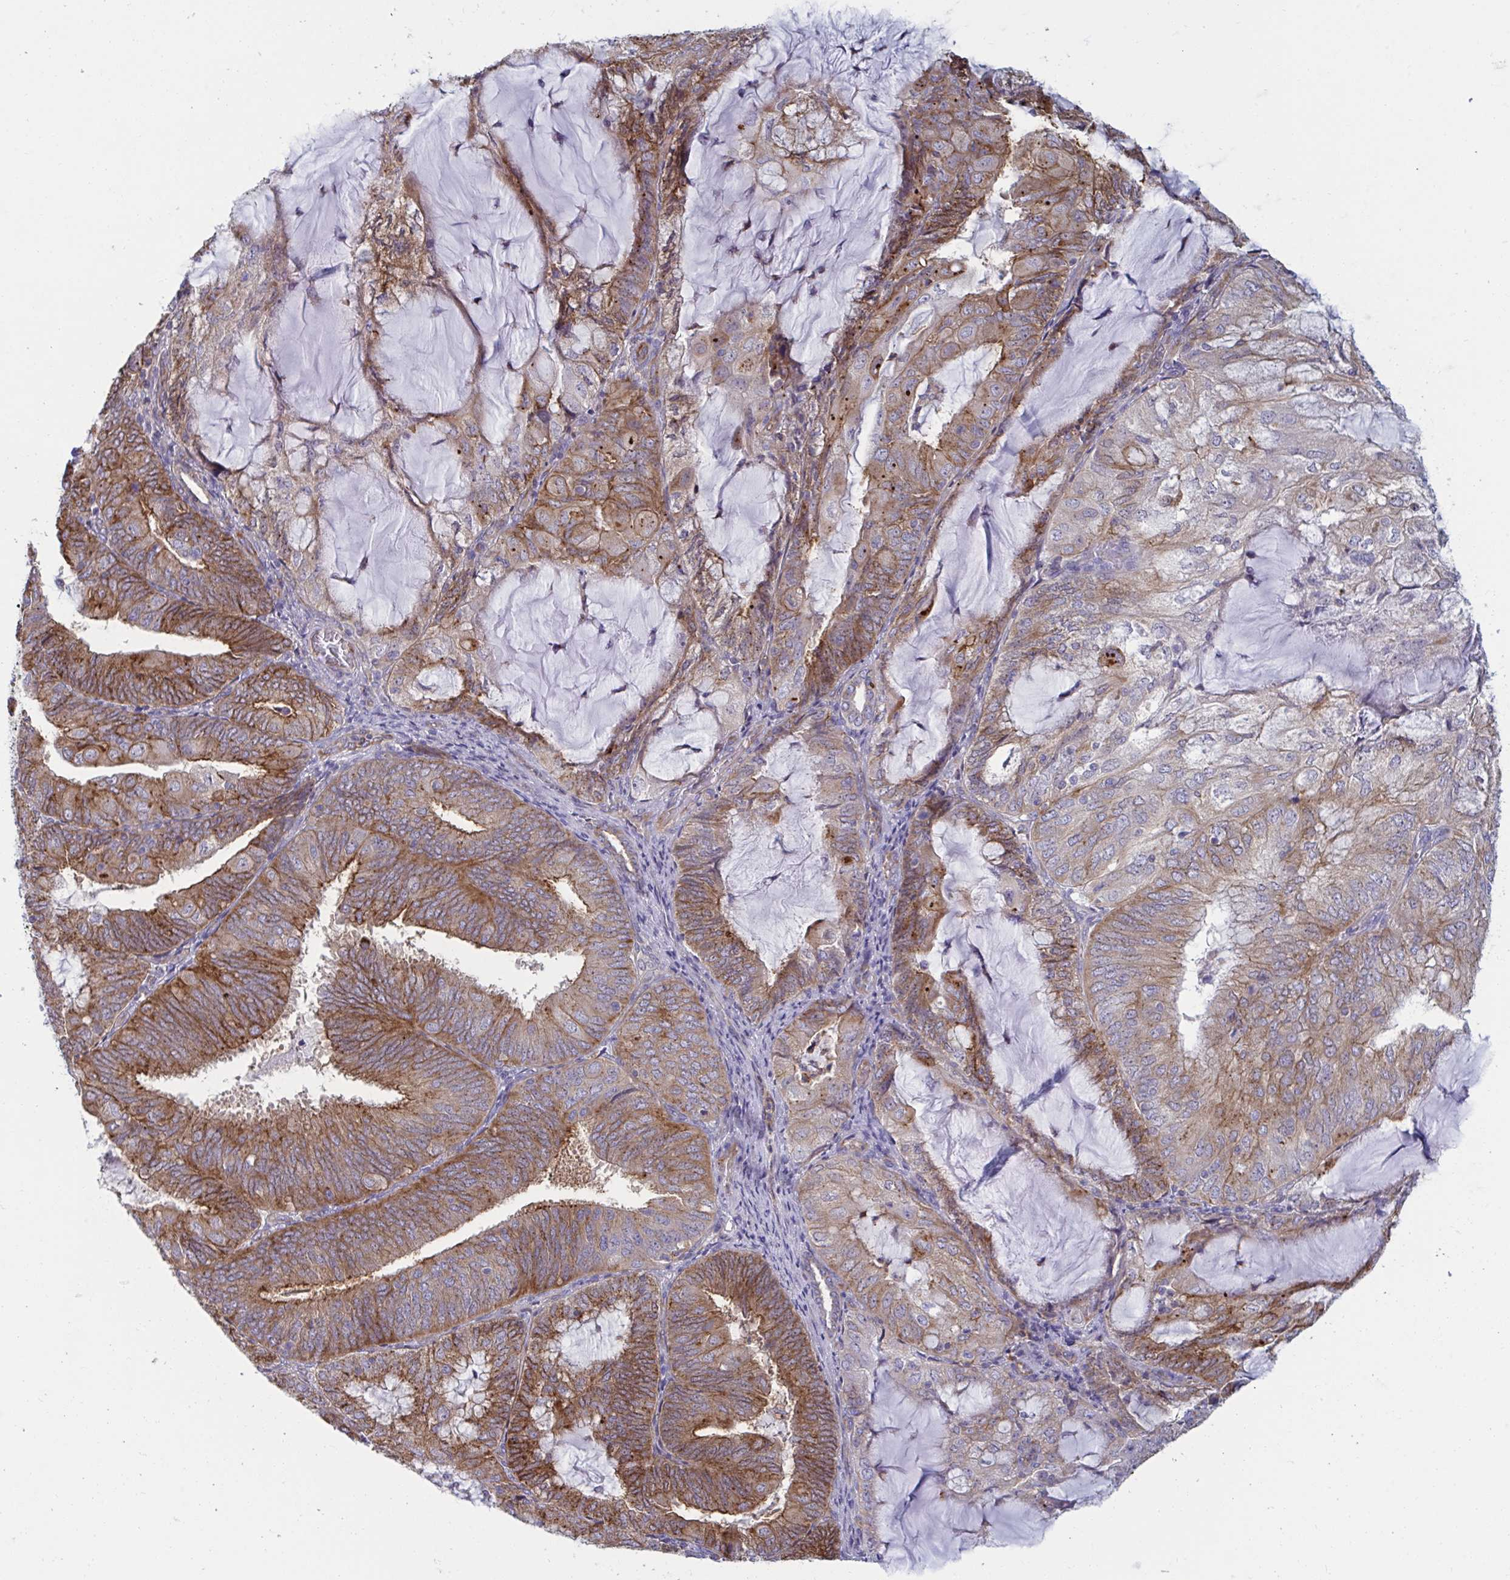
{"staining": {"intensity": "moderate", "quantity": ">75%", "location": "cytoplasmic/membranous"}, "tissue": "endometrial cancer", "cell_type": "Tumor cells", "image_type": "cancer", "snomed": [{"axis": "morphology", "description": "Adenocarcinoma, NOS"}, {"axis": "topography", "description": "Endometrium"}], "caption": "About >75% of tumor cells in human endometrial cancer reveal moderate cytoplasmic/membranous protein expression as visualized by brown immunohistochemical staining.", "gene": "SLC9A6", "patient": {"sex": "female", "age": 81}}